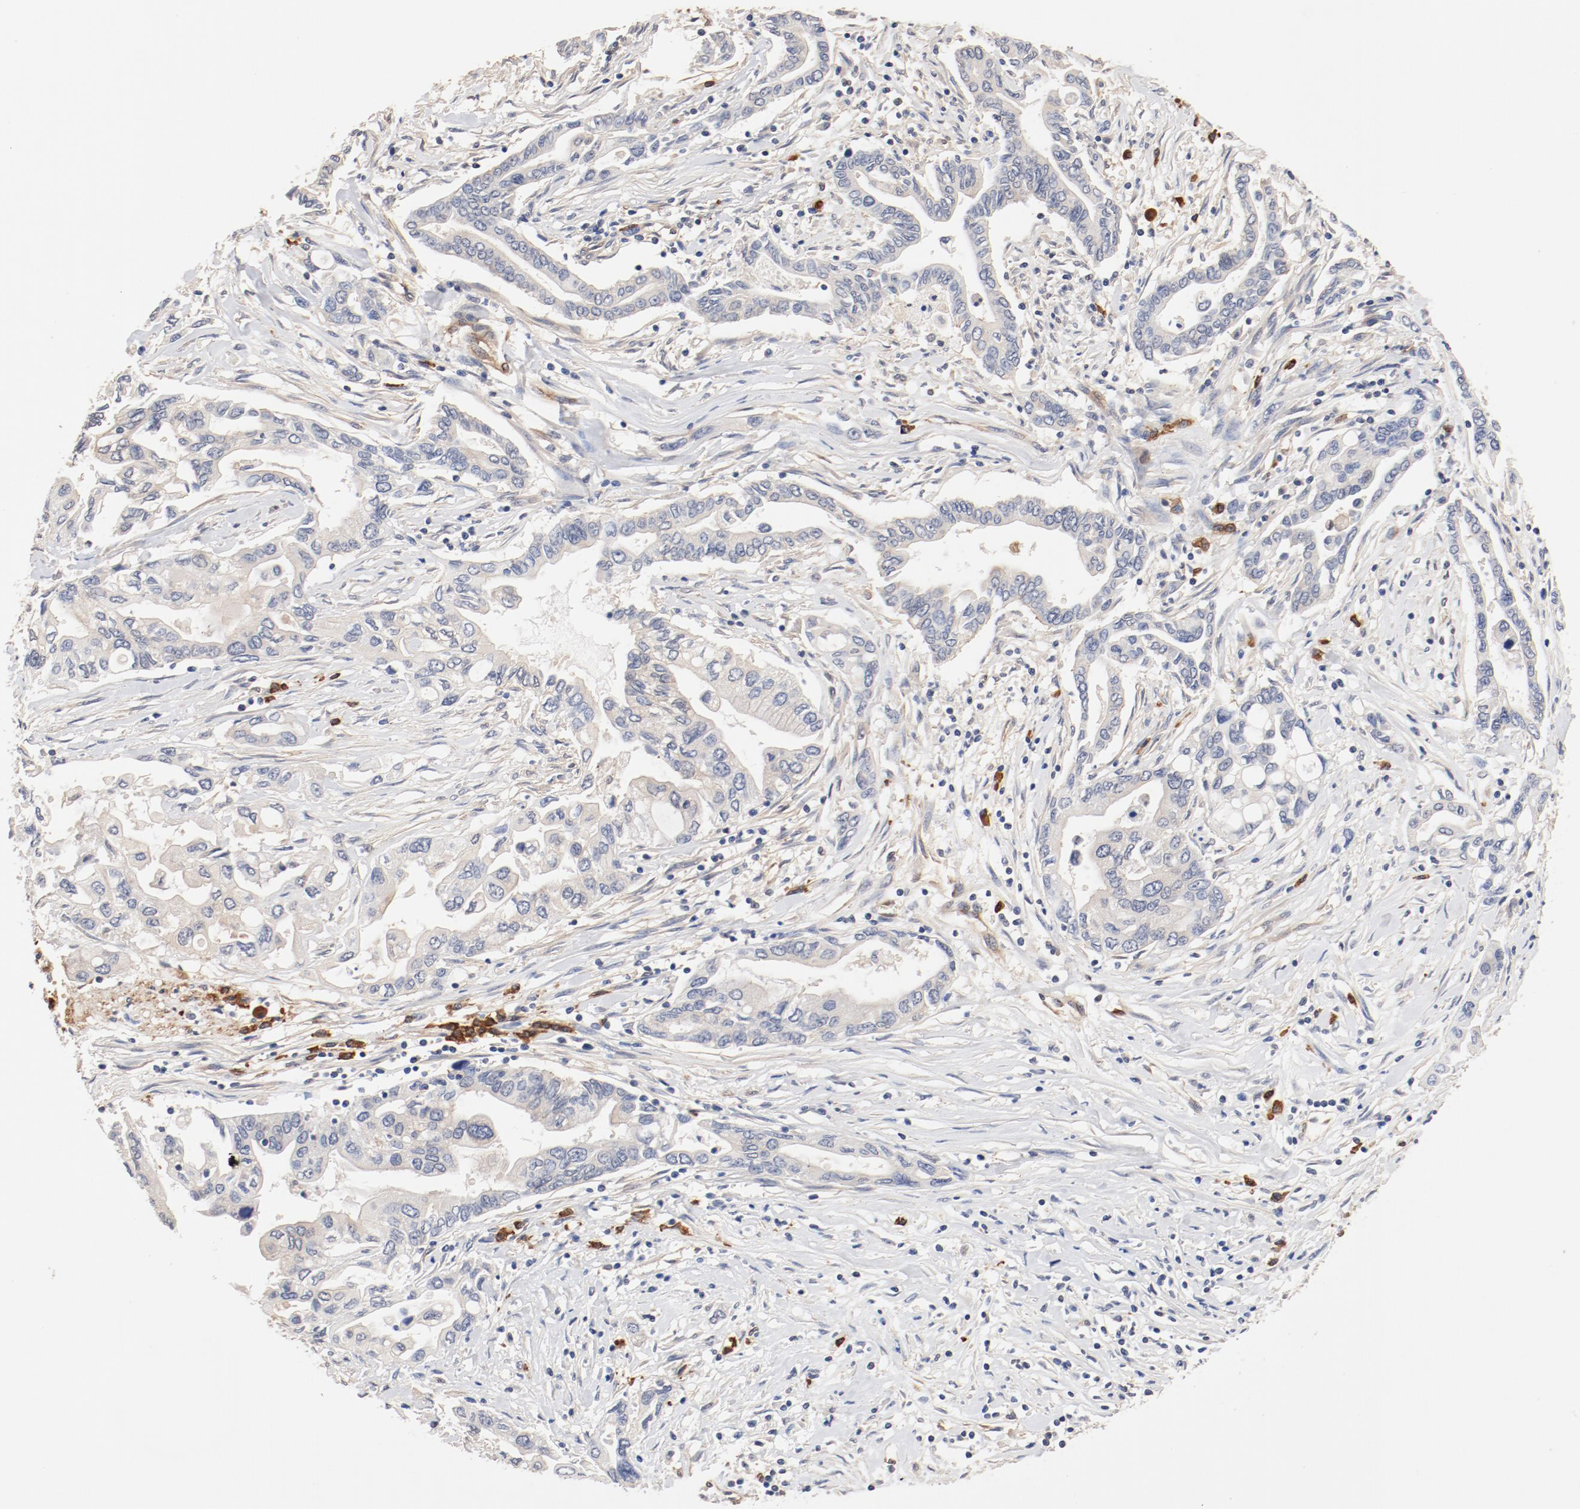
{"staining": {"intensity": "weak", "quantity": "25%-75%", "location": "cytoplasmic/membranous"}, "tissue": "pancreatic cancer", "cell_type": "Tumor cells", "image_type": "cancer", "snomed": [{"axis": "morphology", "description": "Adenocarcinoma, NOS"}, {"axis": "topography", "description": "Pancreas"}], "caption": "Protein analysis of adenocarcinoma (pancreatic) tissue shows weak cytoplasmic/membranous expression in approximately 25%-75% of tumor cells.", "gene": "UBE2J1", "patient": {"sex": "female", "age": 57}}